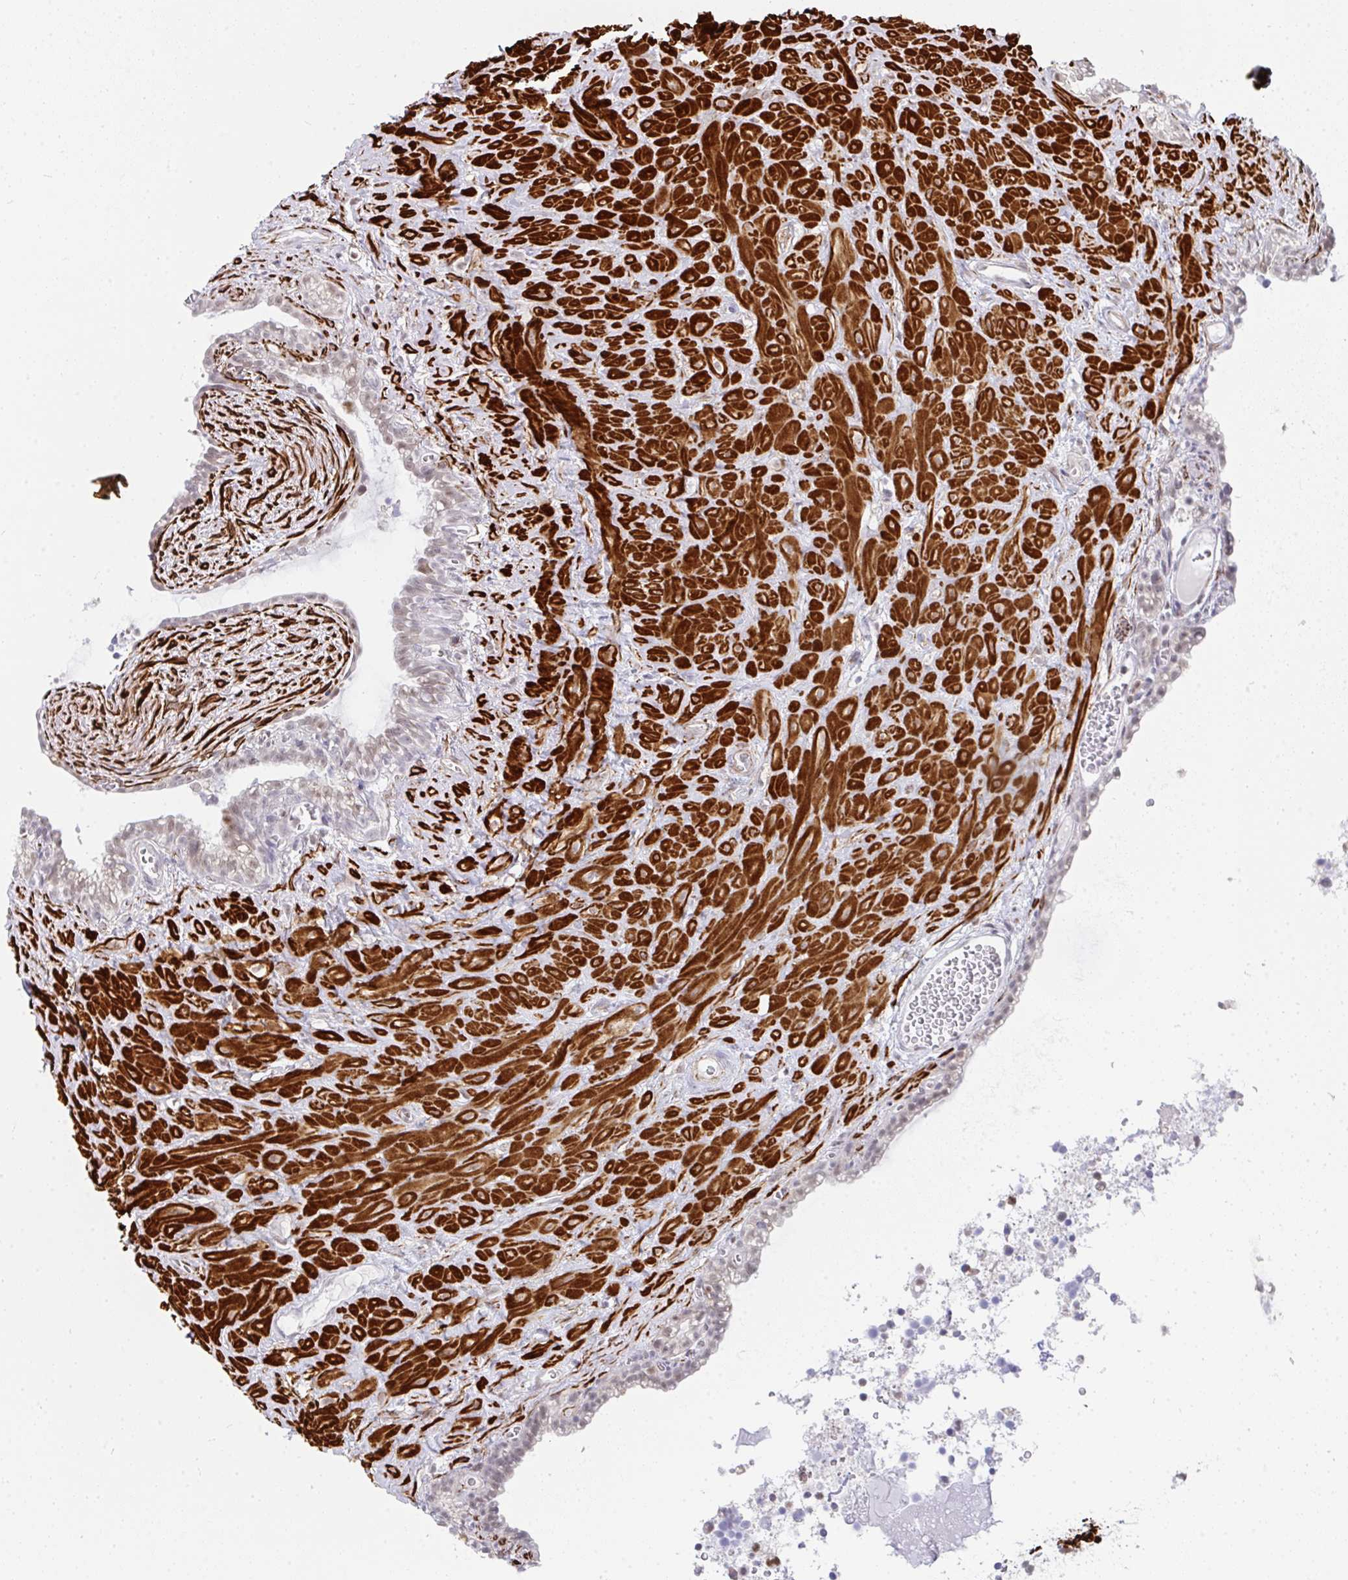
{"staining": {"intensity": "weak", "quantity": "25%-75%", "location": "nuclear"}, "tissue": "seminal vesicle", "cell_type": "Glandular cells", "image_type": "normal", "snomed": [{"axis": "morphology", "description": "Normal tissue, NOS"}, {"axis": "topography", "description": "Seminal veicle"}], "caption": "Brown immunohistochemical staining in unremarkable human seminal vesicle demonstrates weak nuclear positivity in about 25%-75% of glandular cells.", "gene": "GINS2", "patient": {"sex": "male", "age": 76}}